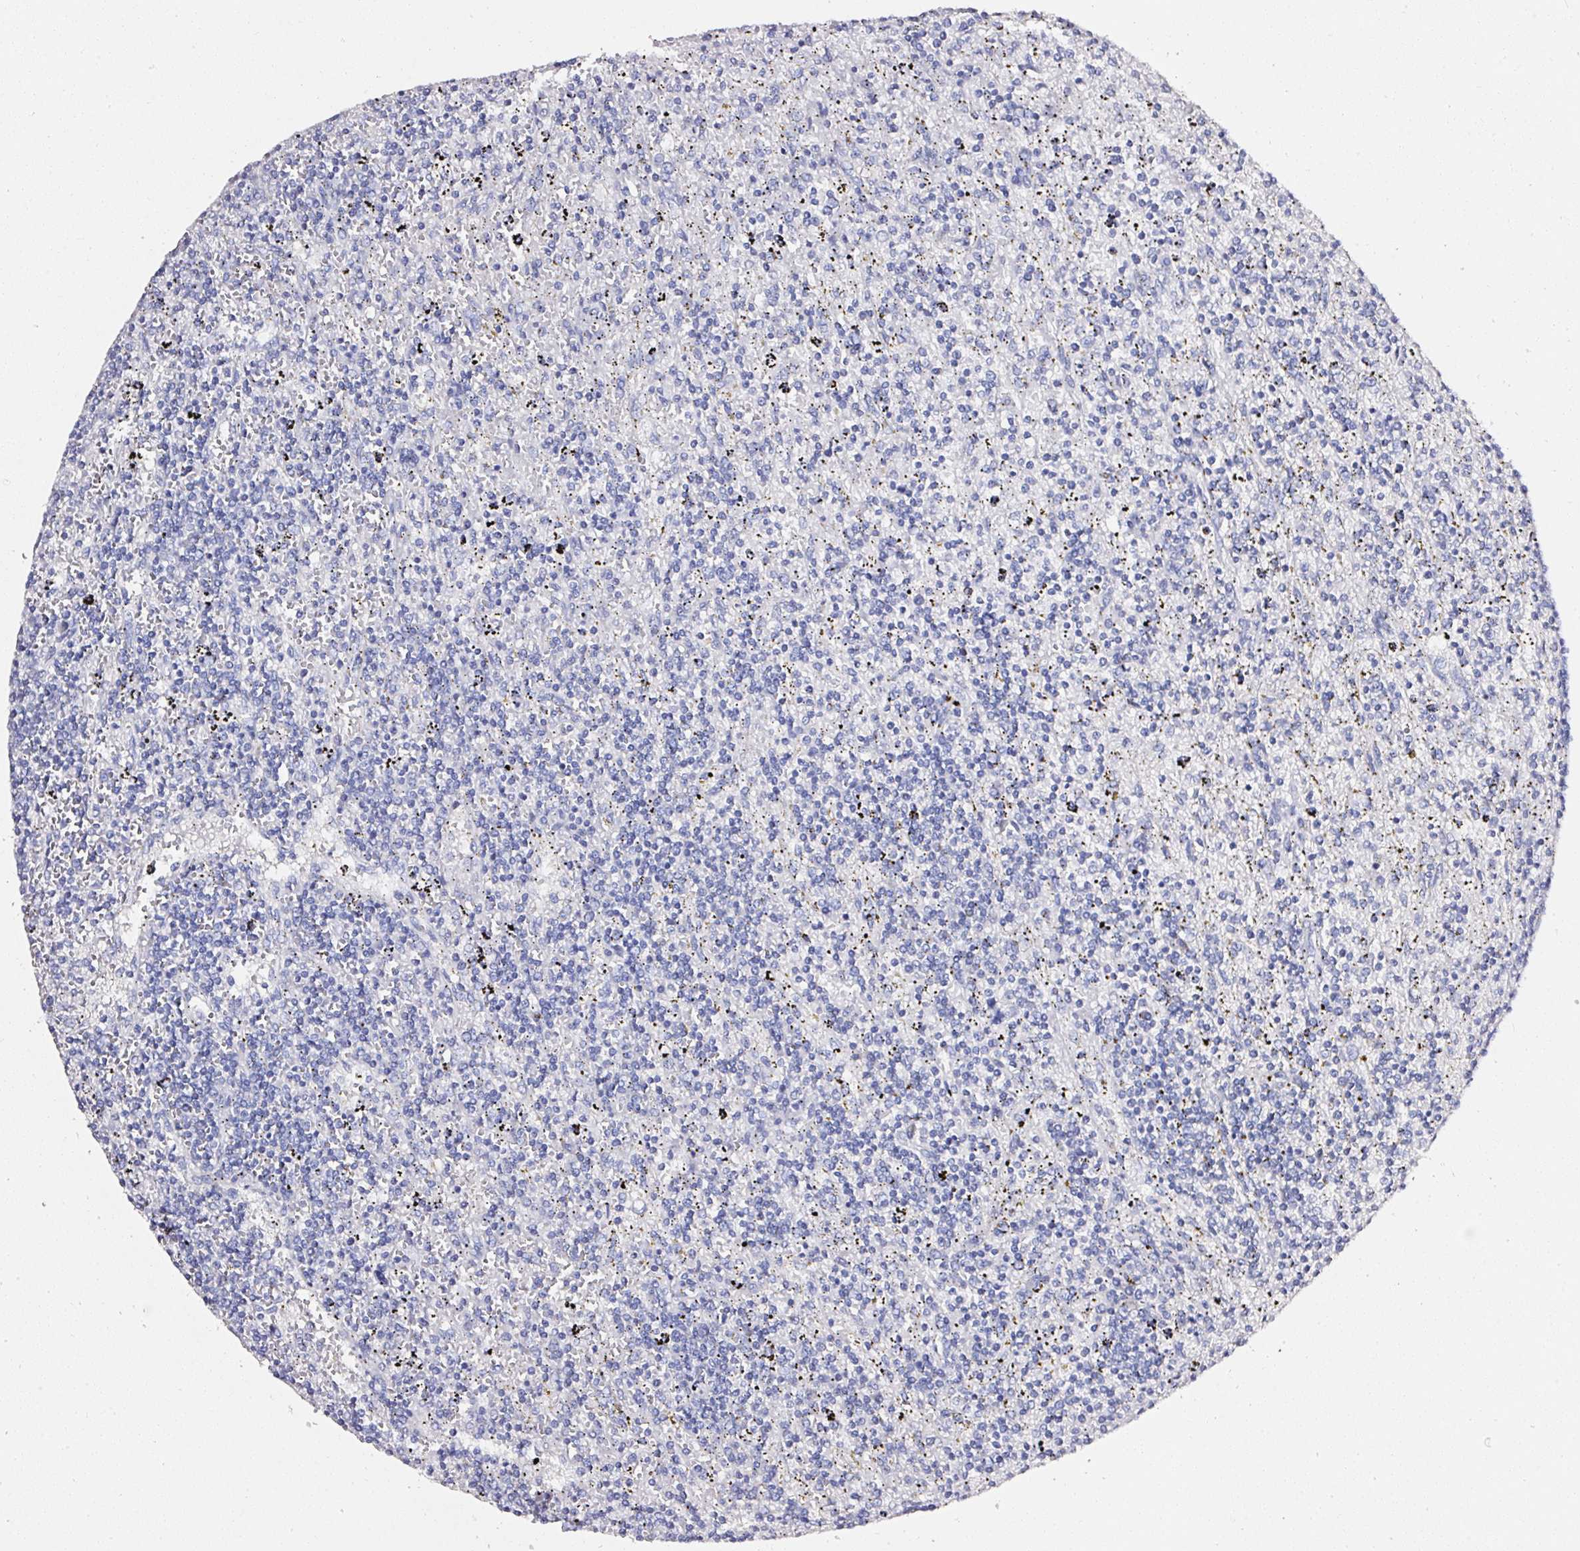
{"staining": {"intensity": "negative", "quantity": "none", "location": "none"}, "tissue": "lymphoma", "cell_type": "Tumor cells", "image_type": "cancer", "snomed": [{"axis": "morphology", "description": "Malignant lymphoma, non-Hodgkin's type, Low grade"}, {"axis": "topography", "description": "Spleen"}], "caption": "High power microscopy photomicrograph of an immunohistochemistry histopathology image of malignant lymphoma, non-Hodgkin's type (low-grade), revealing no significant expression in tumor cells. Brightfield microscopy of immunohistochemistry (IHC) stained with DAB (3,3'-diaminobenzidine) (brown) and hematoxylin (blue), captured at high magnification.", "gene": "PDXDC1", "patient": {"sex": "male", "age": 76}}